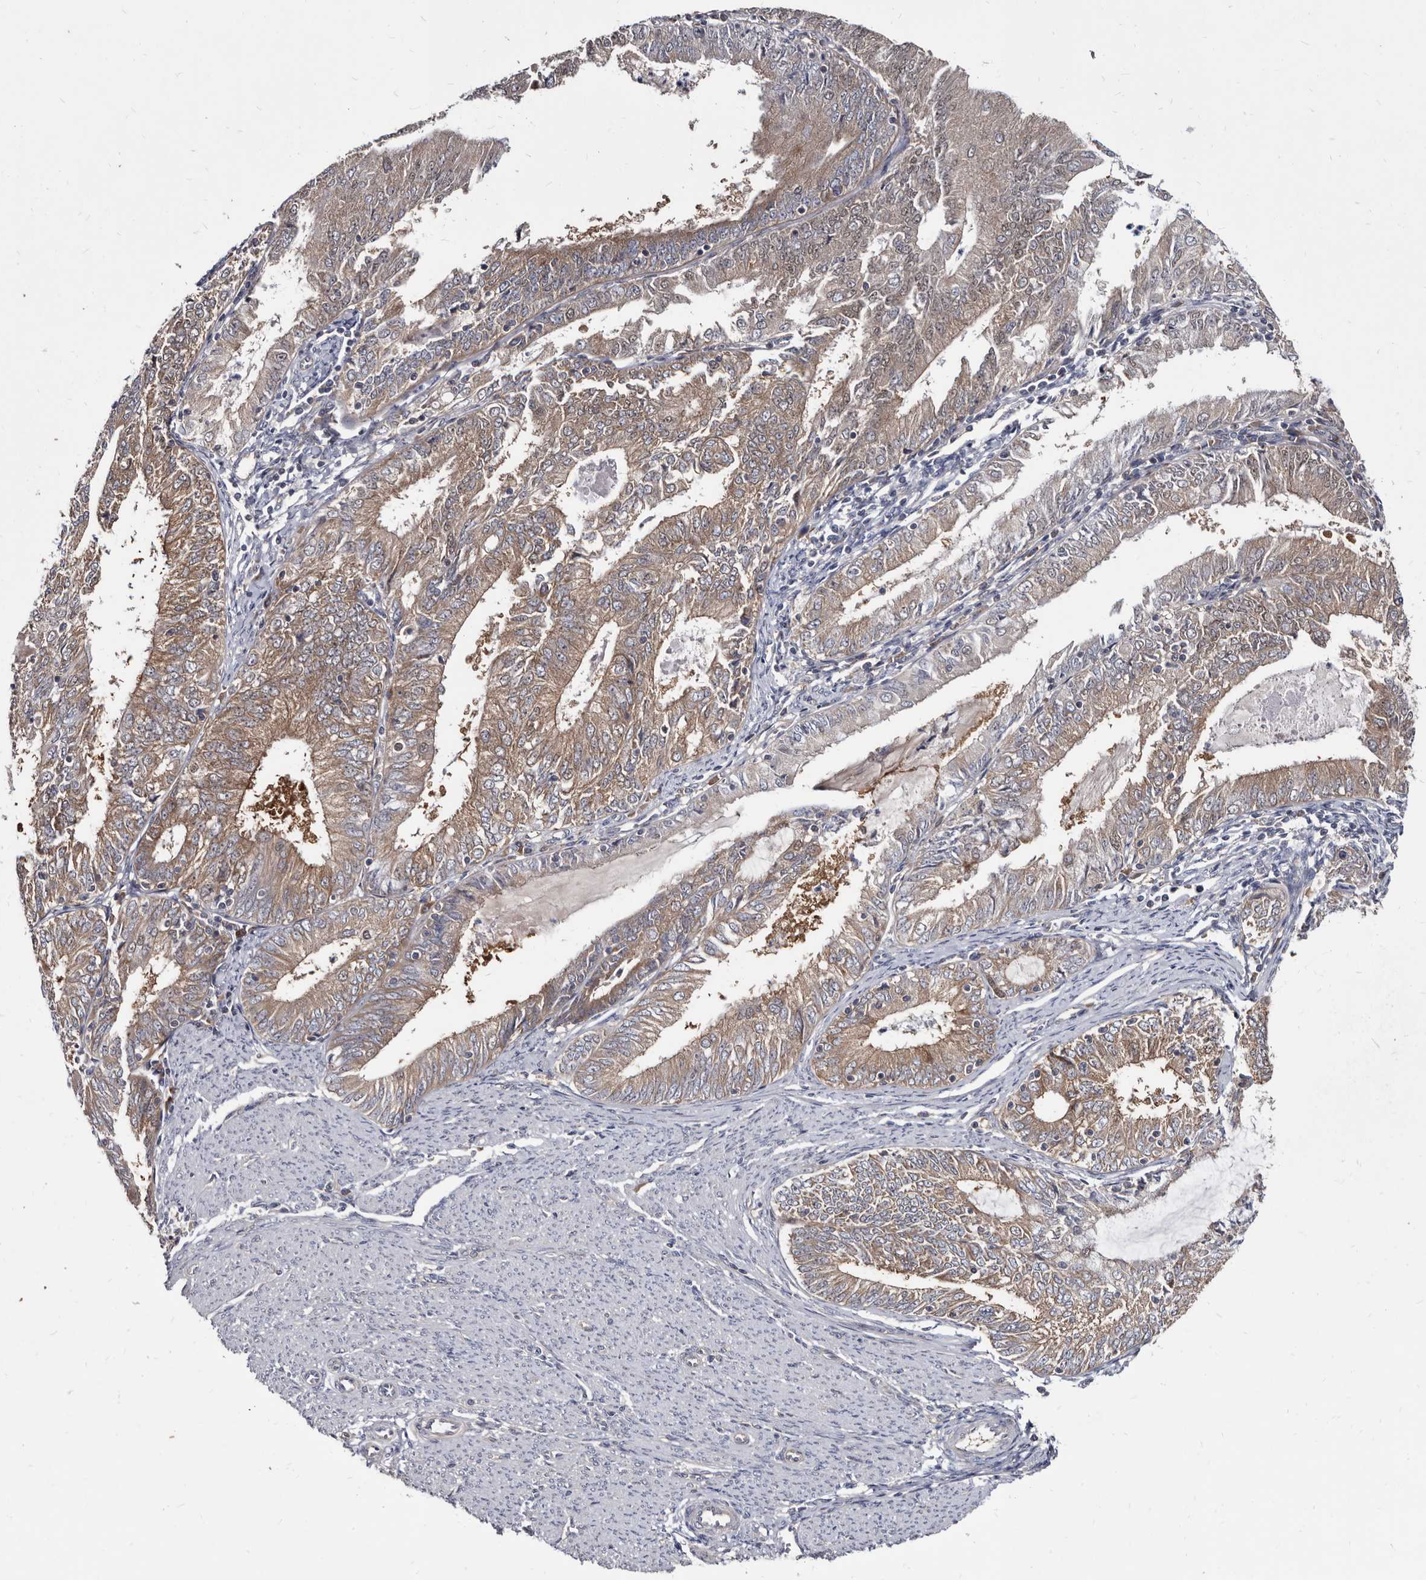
{"staining": {"intensity": "moderate", "quantity": ">75%", "location": "cytoplasmic/membranous"}, "tissue": "endometrial cancer", "cell_type": "Tumor cells", "image_type": "cancer", "snomed": [{"axis": "morphology", "description": "Adenocarcinoma, NOS"}, {"axis": "topography", "description": "Endometrium"}], "caption": "This is an image of immunohistochemistry (IHC) staining of adenocarcinoma (endometrial), which shows moderate positivity in the cytoplasmic/membranous of tumor cells.", "gene": "ABCF2", "patient": {"sex": "female", "age": 57}}